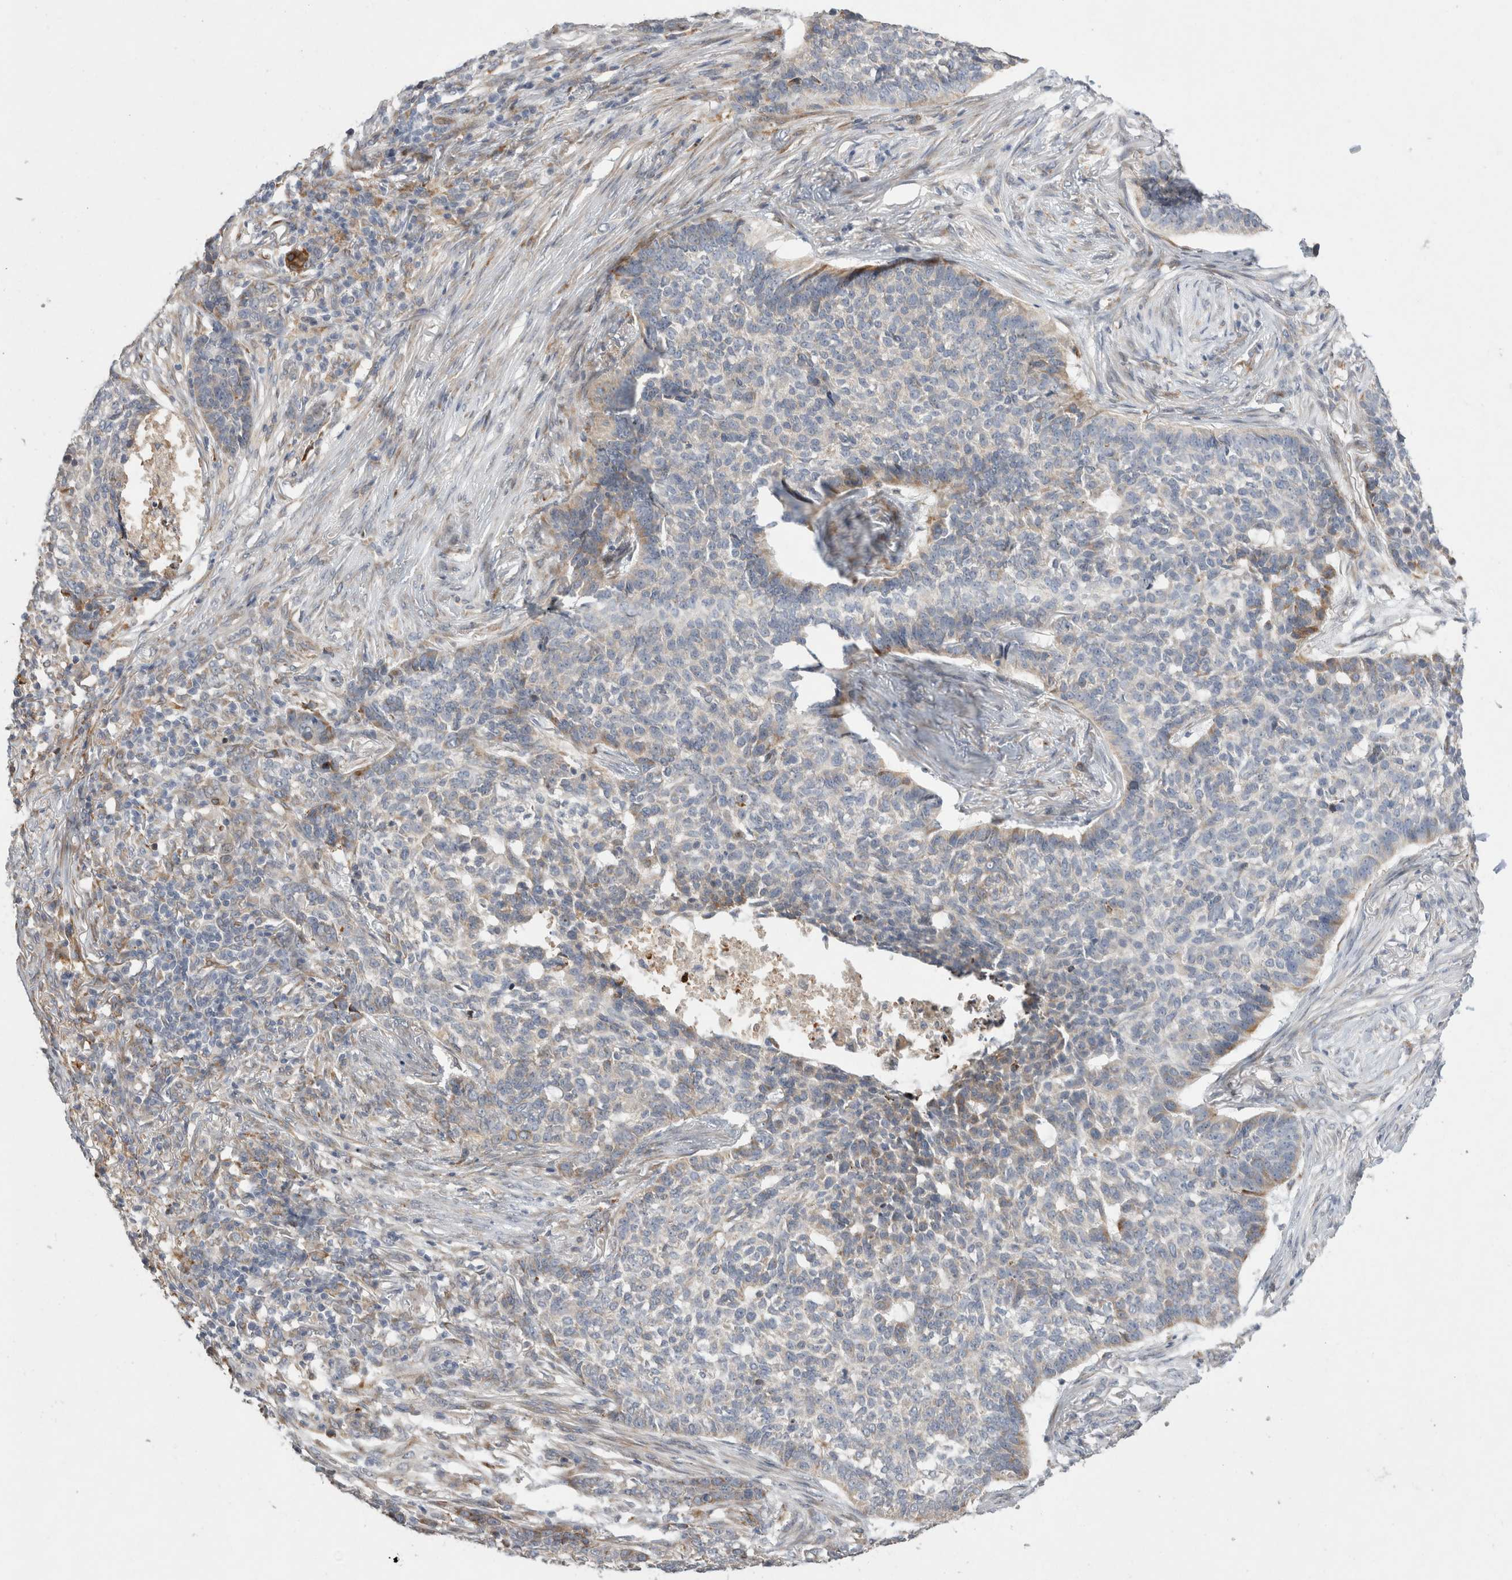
{"staining": {"intensity": "weak", "quantity": "<25%", "location": "cytoplasmic/membranous"}, "tissue": "skin cancer", "cell_type": "Tumor cells", "image_type": "cancer", "snomed": [{"axis": "morphology", "description": "Basal cell carcinoma"}, {"axis": "topography", "description": "Skin"}], "caption": "Skin cancer (basal cell carcinoma) was stained to show a protein in brown. There is no significant staining in tumor cells.", "gene": "TRMT9B", "patient": {"sex": "male", "age": 85}}